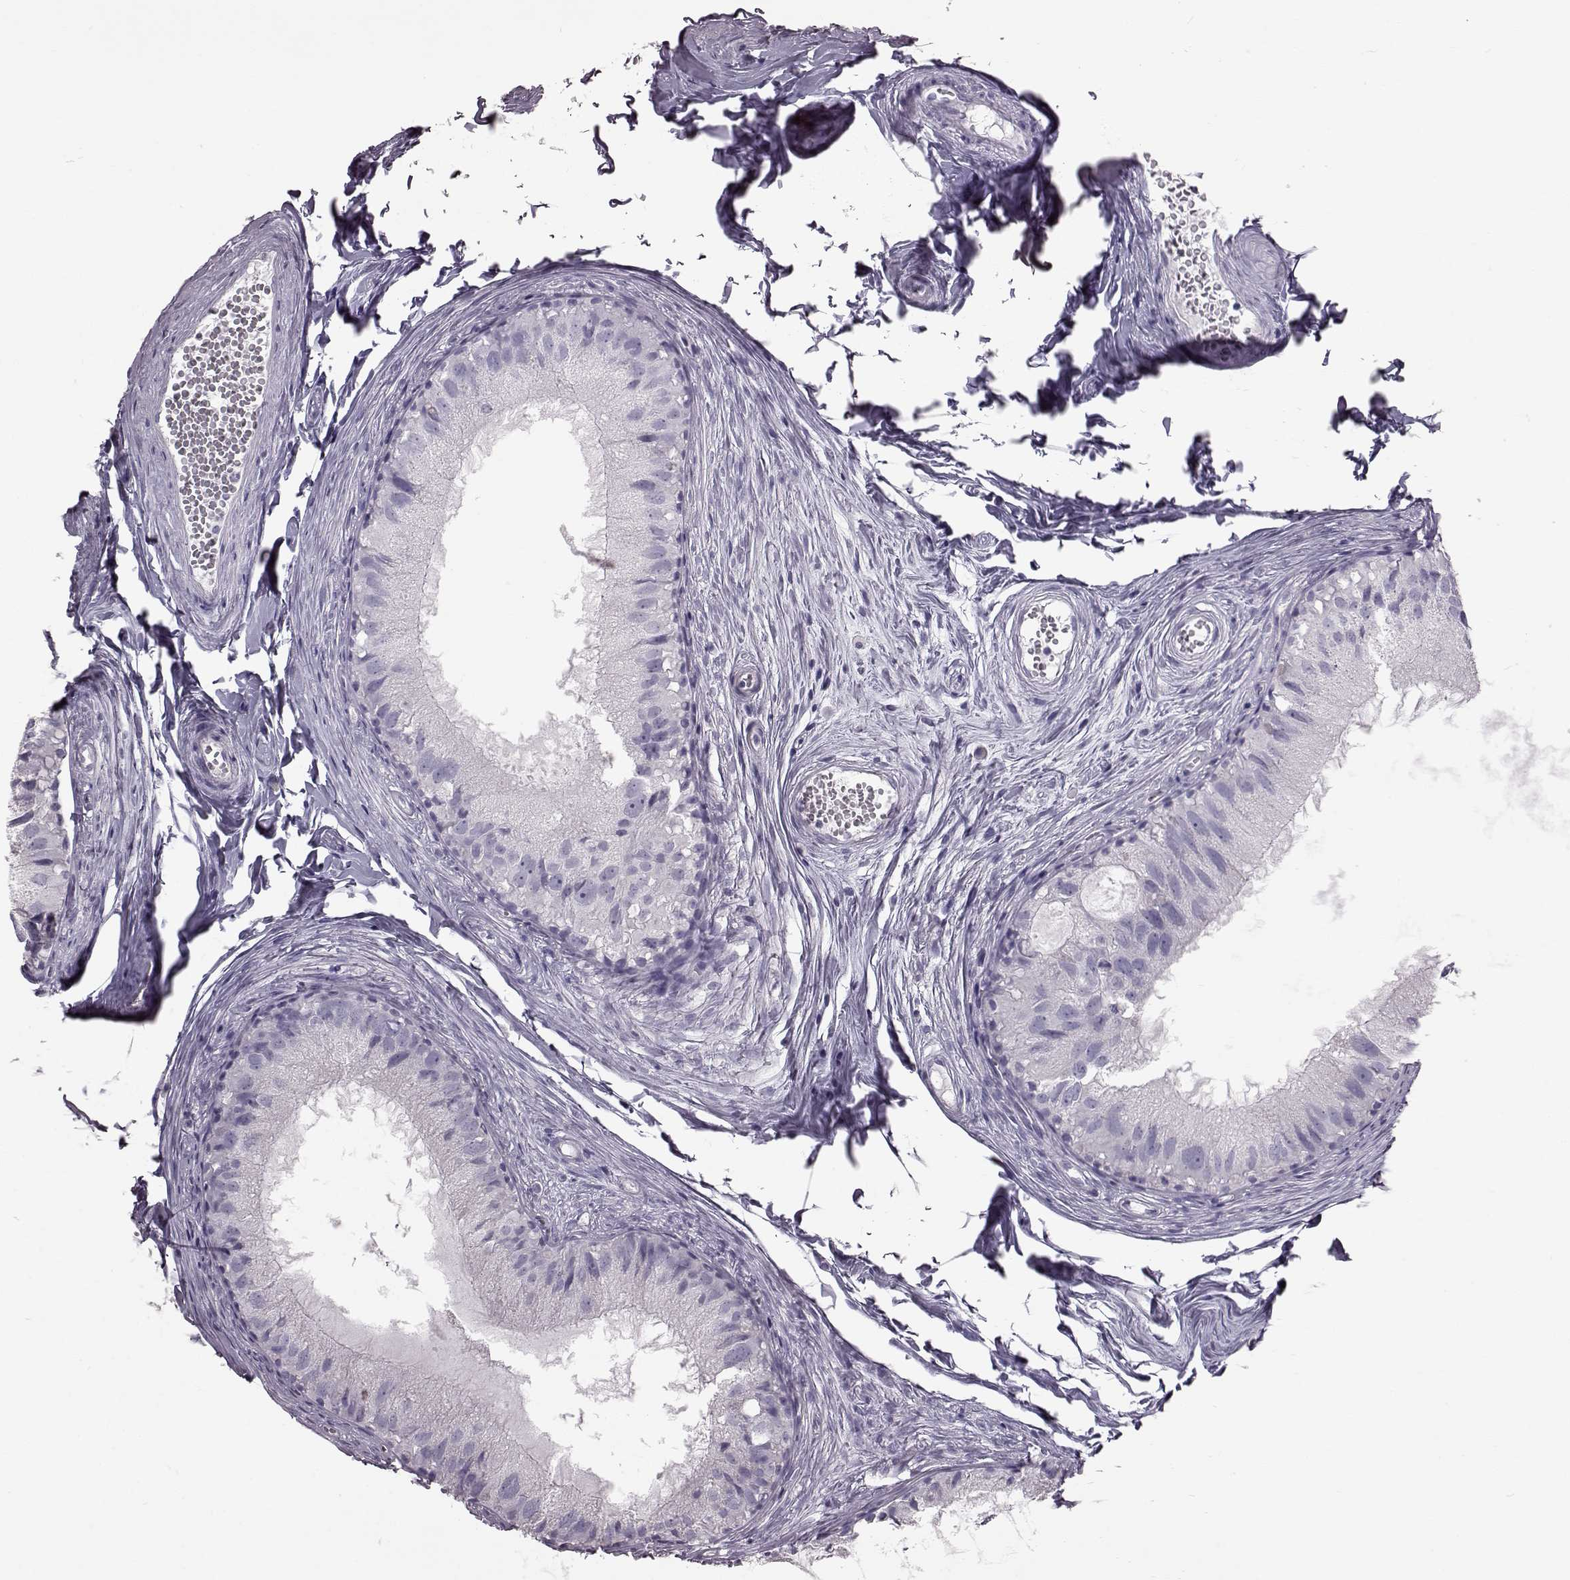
{"staining": {"intensity": "negative", "quantity": "none", "location": "none"}, "tissue": "epididymis", "cell_type": "Glandular cells", "image_type": "normal", "snomed": [{"axis": "morphology", "description": "Normal tissue, NOS"}, {"axis": "topography", "description": "Epididymis"}], "caption": "Immunohistochemistry image of normal epididymis: human epididymis stained with DAB shows no significant protein positivity in glandular cells.", "gene": "TCHHL1", "patient": {"sex": "male", "age": 45}}